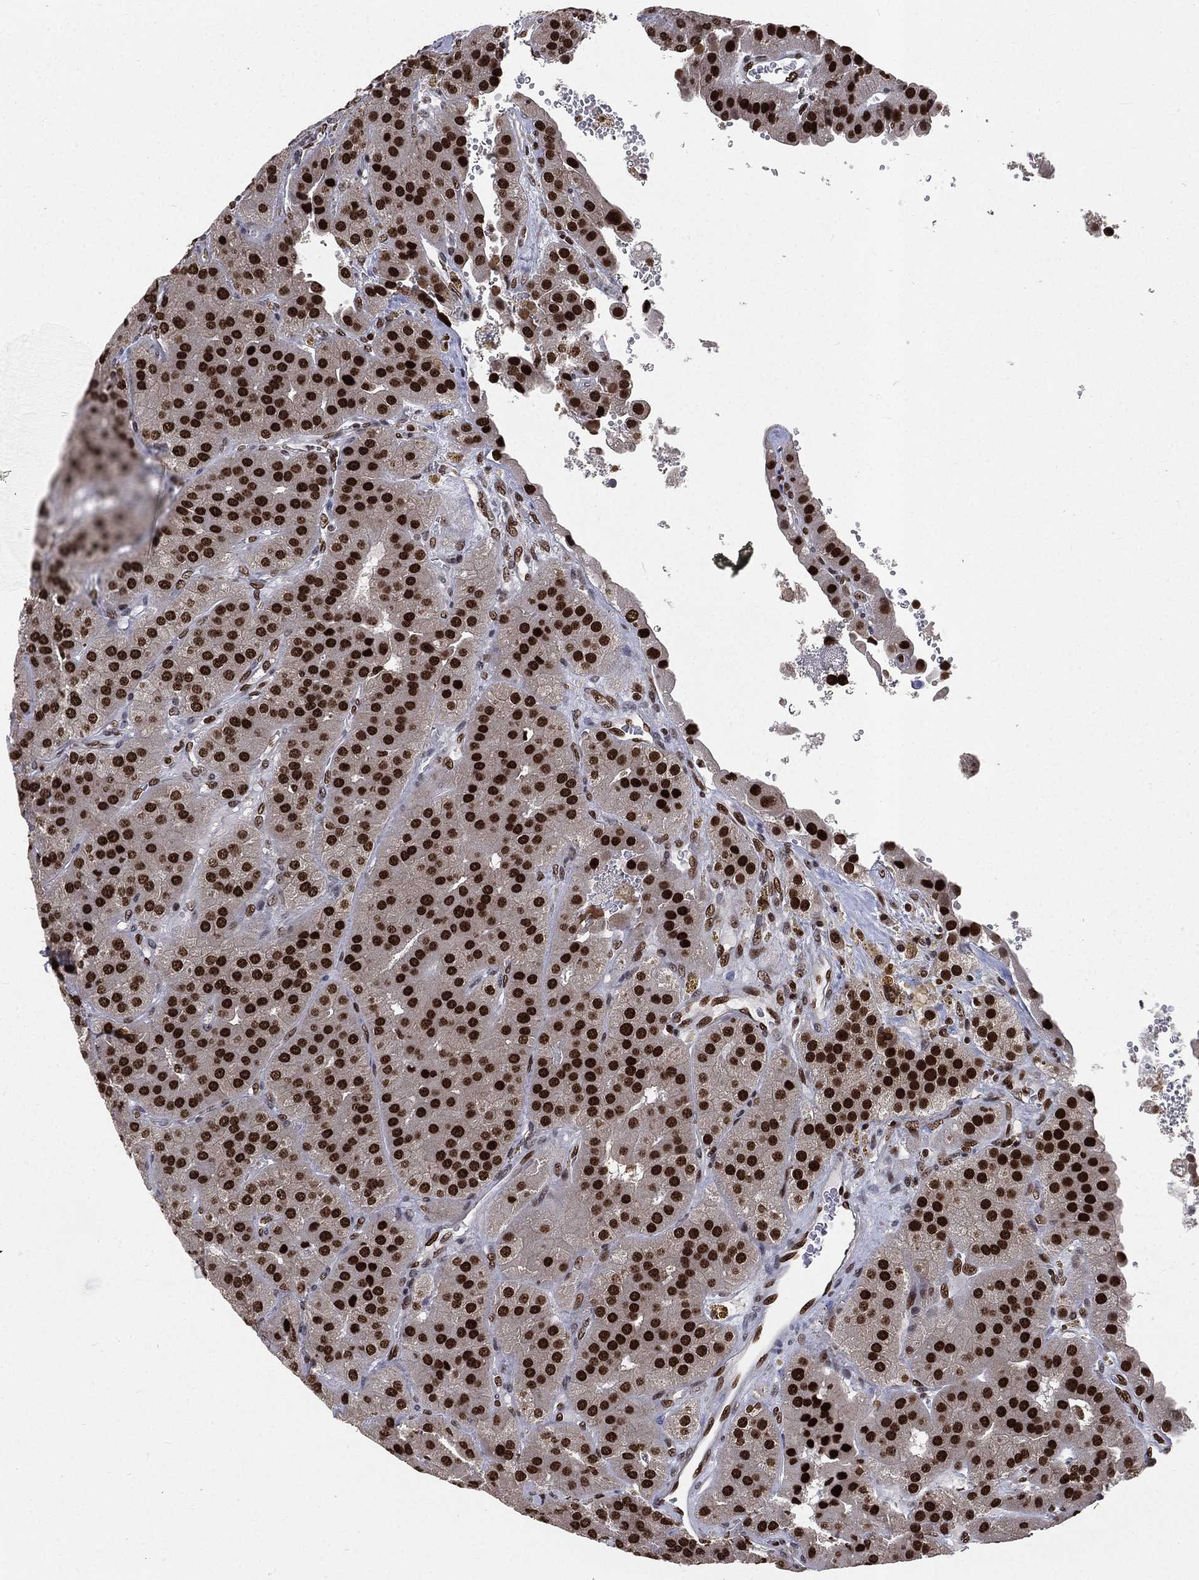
{"staining": {"intensity": "strong", "quantity": ">75%", "location": "nuclear"}, "tissue": "parathyroid gland", "cell_type": "Glandular cells", "image_type": "normal", "snomed": [{"axis": "morphology", "description": "Normal tissue, NOS"}, {"axis": "morphology", "description": "Adenoma, NOS"}, {"axis": "topography", "description": "Parathyroid gland"}], "caption": "A histopathology image of parathyroid gland stained for a protein displays strong nuclear brown staining in glandular cells. (brown staining indicates protein expression, while blue staining denotes nuclei).", "gene": "POLB", "patient": {"sex": "female", "age": 86}}